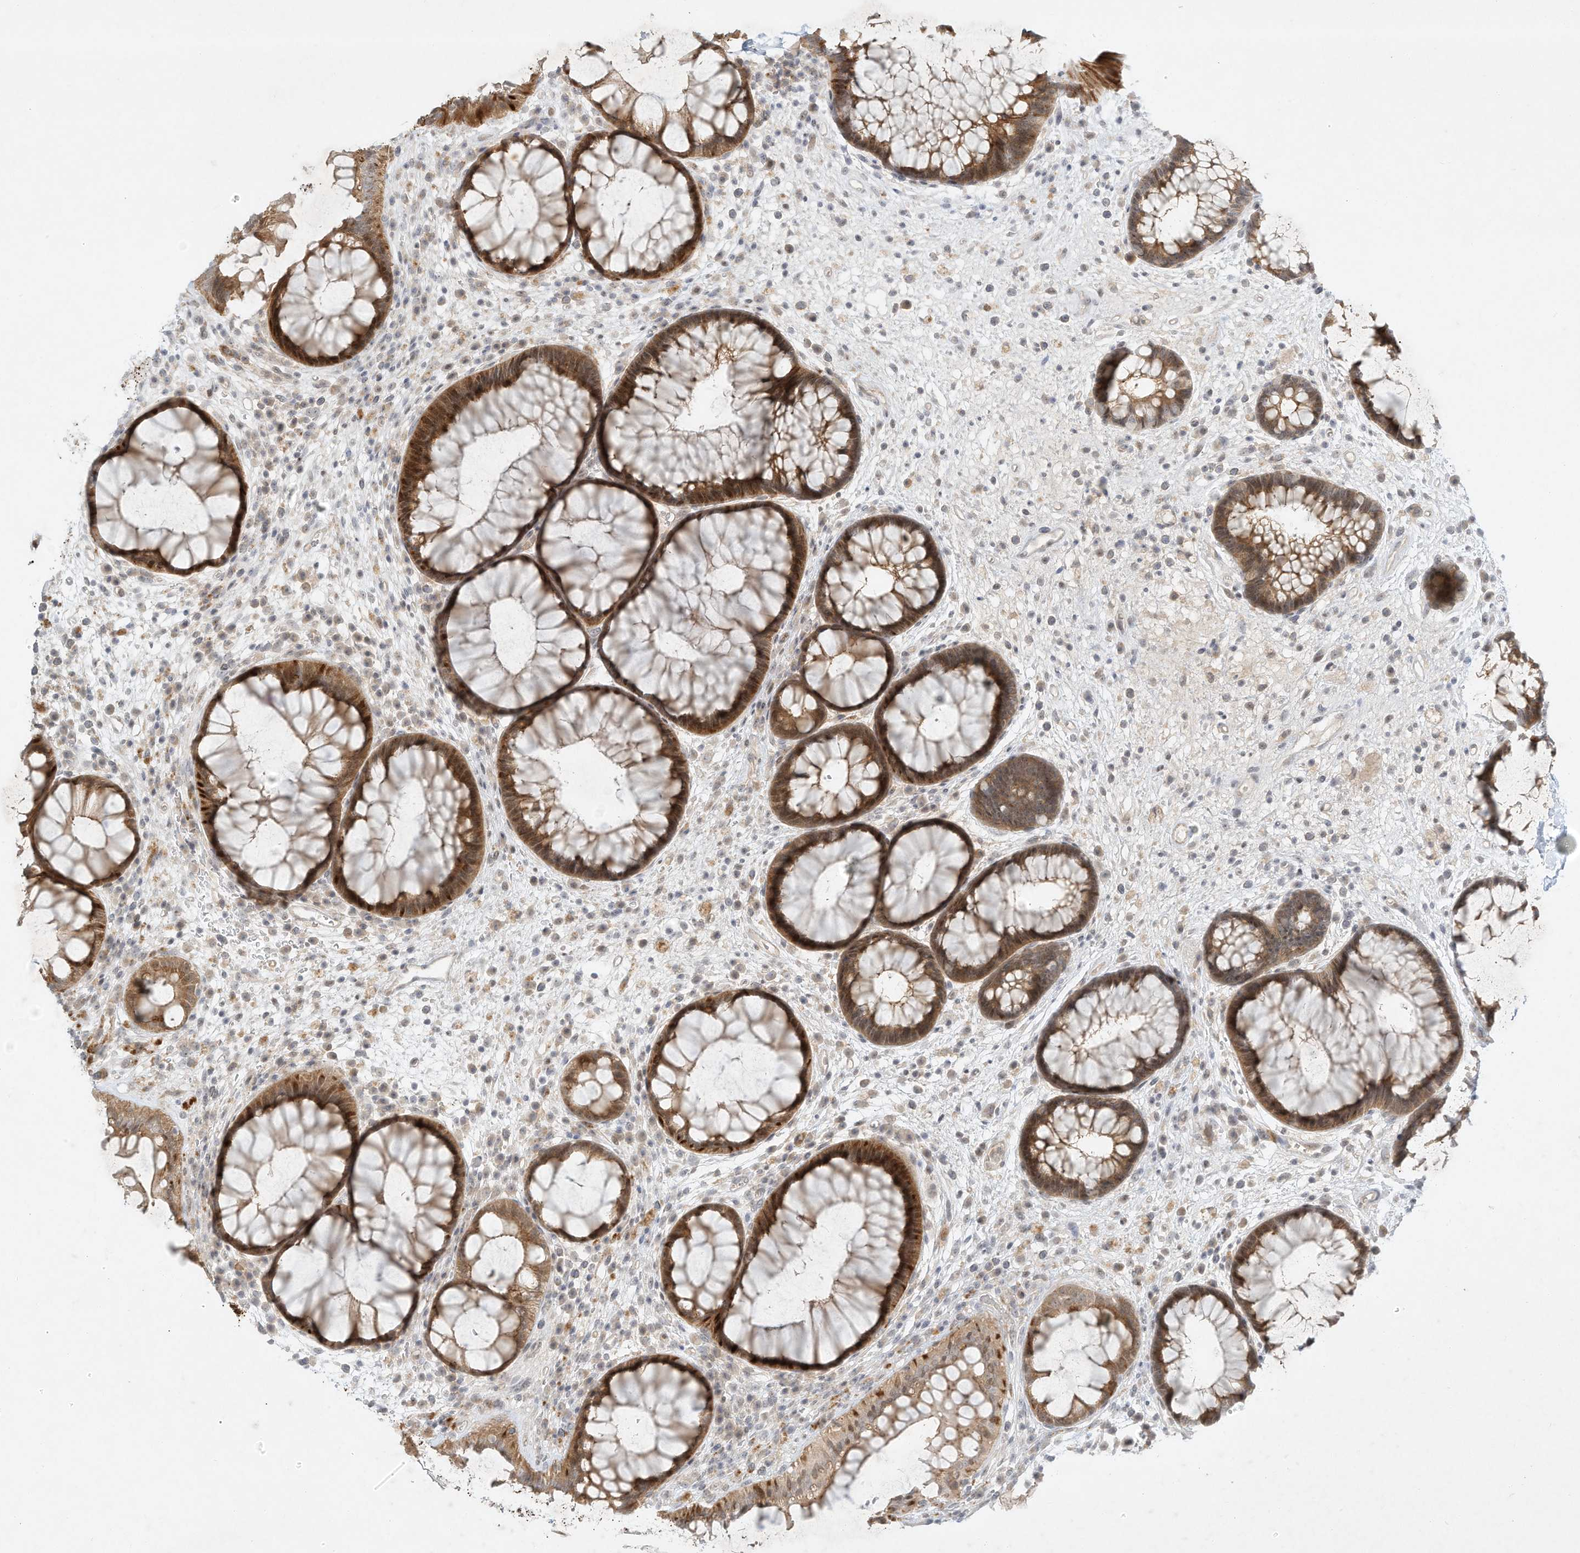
{"staining": {"intensity": "moderate", "quantity": ">75%", "location": "cytoplasmic/membranous"}, "tissue": "rectum", "cell_type": "Glandular cells", "image_type": "normal", "snomed": [{"axis": "morphology", "description": "Normal tissue, NOS"}, {"axis": "topography", "description": "Rectum"}], "caption": "Protein expression analysis of benign human rectum reveals moderate cytoplasmic/membranous expression in about >75% of glandular cells.", "gene": "PAK6", "patient": {"sex": "male", "age": 51}}